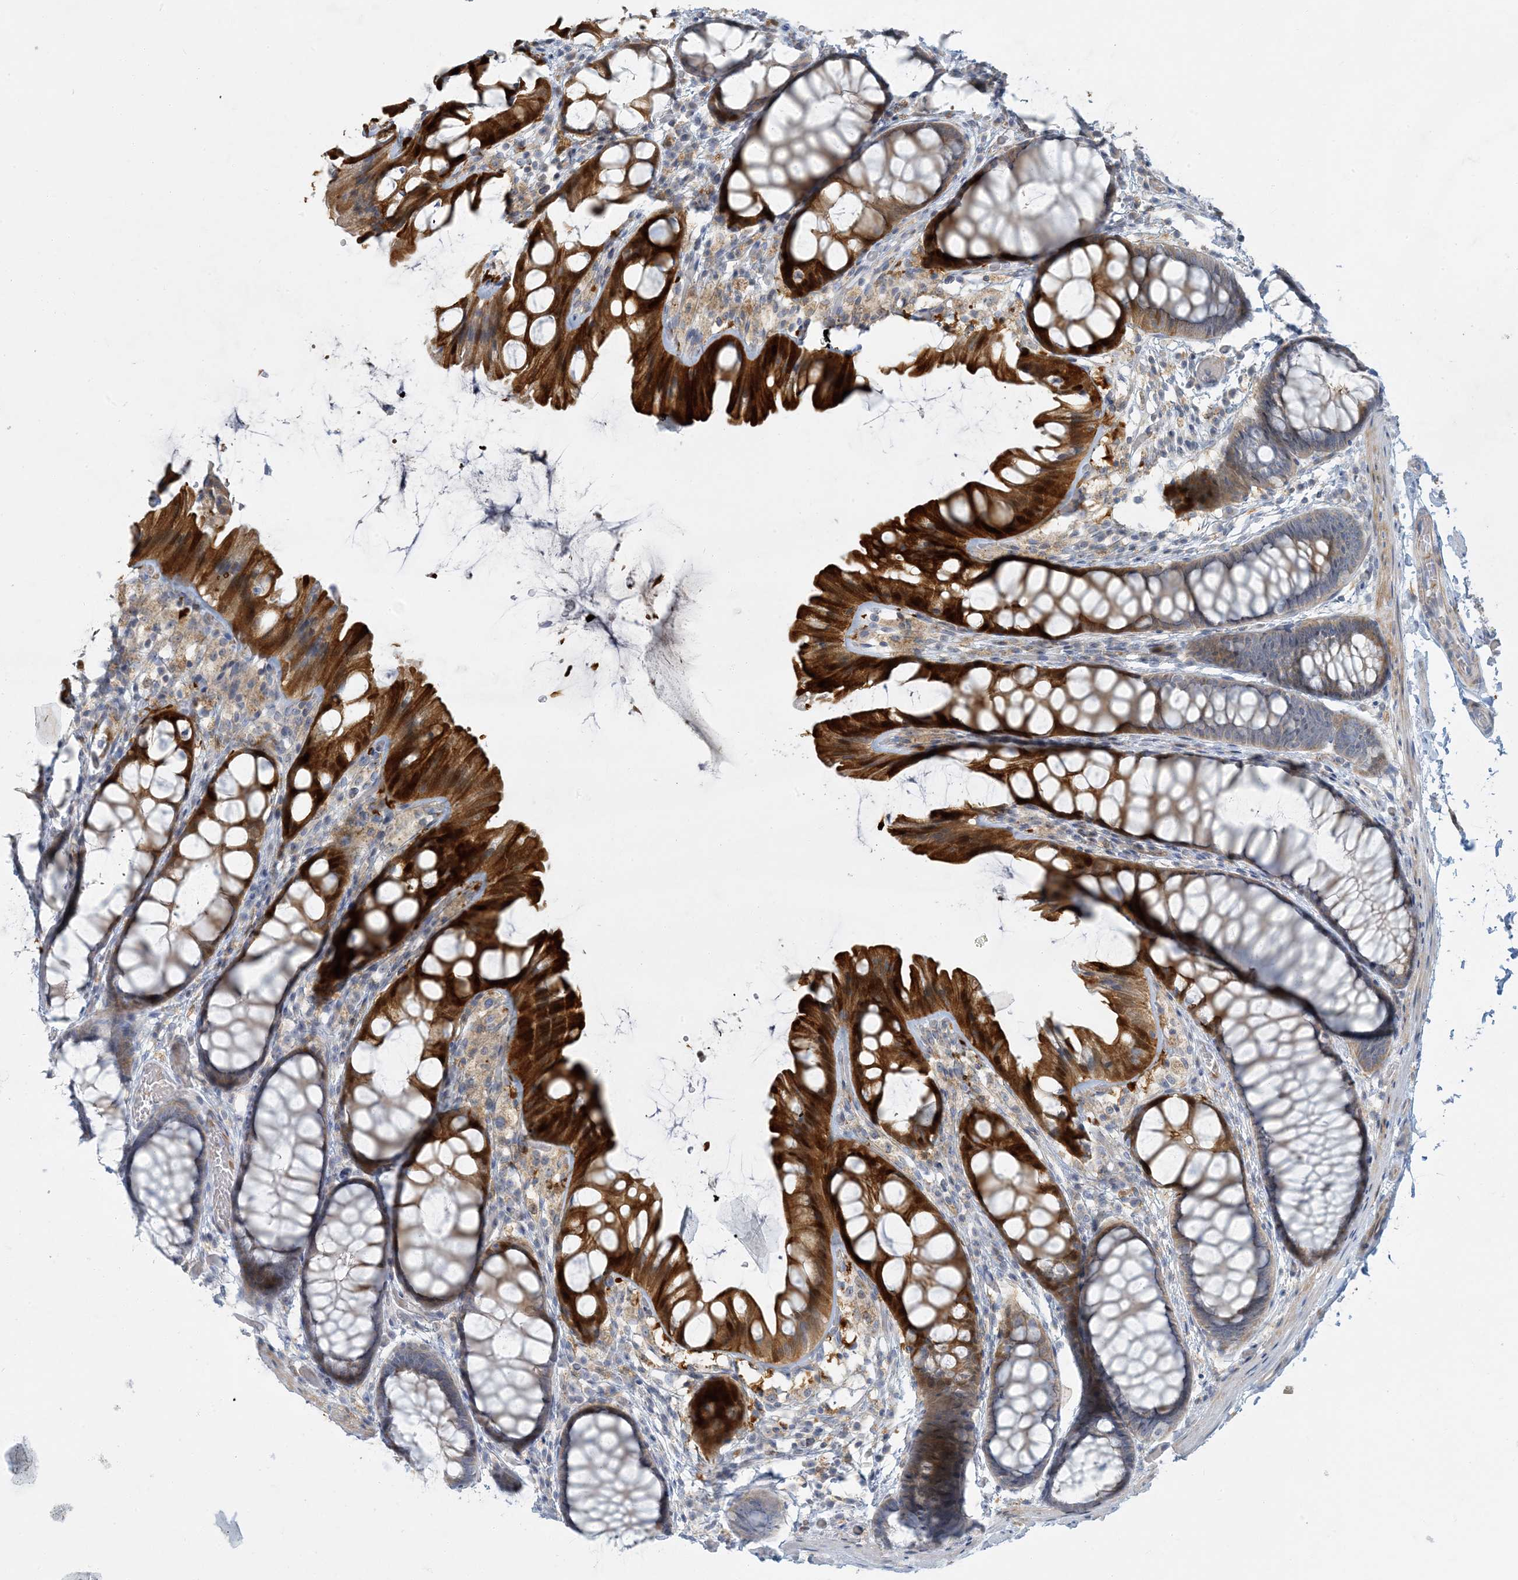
{"staining": {"intensity": "negative", "quantity": "none", "location": "none"}, "tissue": "colon", "cell_type": "Endothelial cells", "image_type": "normal", "snomed": [{"axis": "morphology", "description": "Normal tissue, NOS"}, {"axis": "topography", "description": "Colon"}], "caption": "Immunohistochemical staining of normal human colon reveals no significant expression in endothelial cells. (DAB IHC visualized using brightfield microscopy, high magnification).", "gene": "LTN1", "patient": {"sex": "male", "age": 47}}